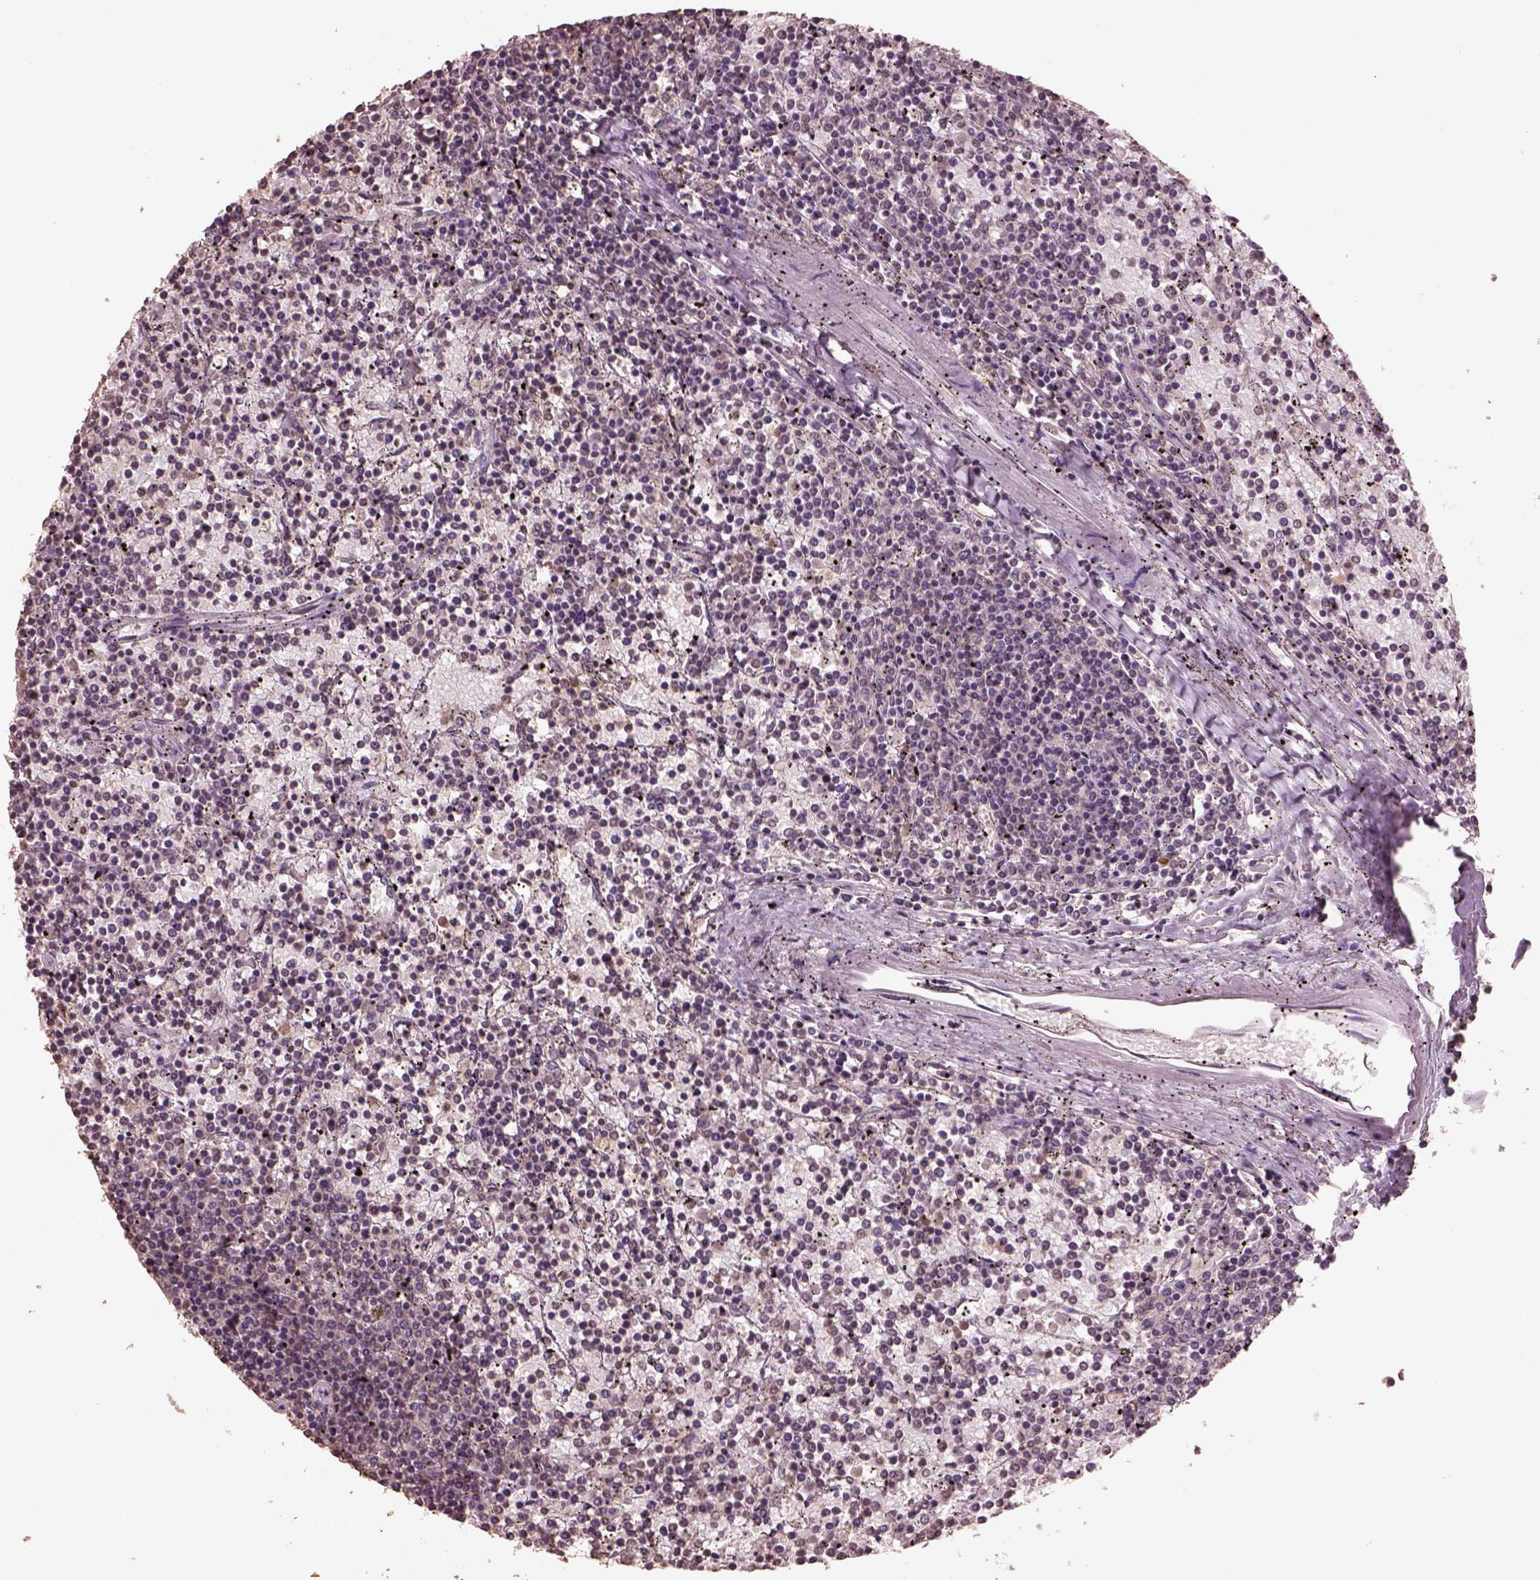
{"staining": {"intensity": "negative", "quantity": "none", "location": "none"}, "tissue": "lymphoma", "cell_type": "Tumor cells", "image_type": "cancer", "snomed": [{"axis": "morphology", "description": "Malignant lymphoma, non-Hodgkin's type, Low grade"}, {"axis": "topography", "description": "Spleen"}], "caption": "IHC micrograph of human lymphoma stained for a protein (brown), which demonstrates no expression in tumor cells.", "gene": "CPT1C", "patient": {"sex": "female", "age": 77}}